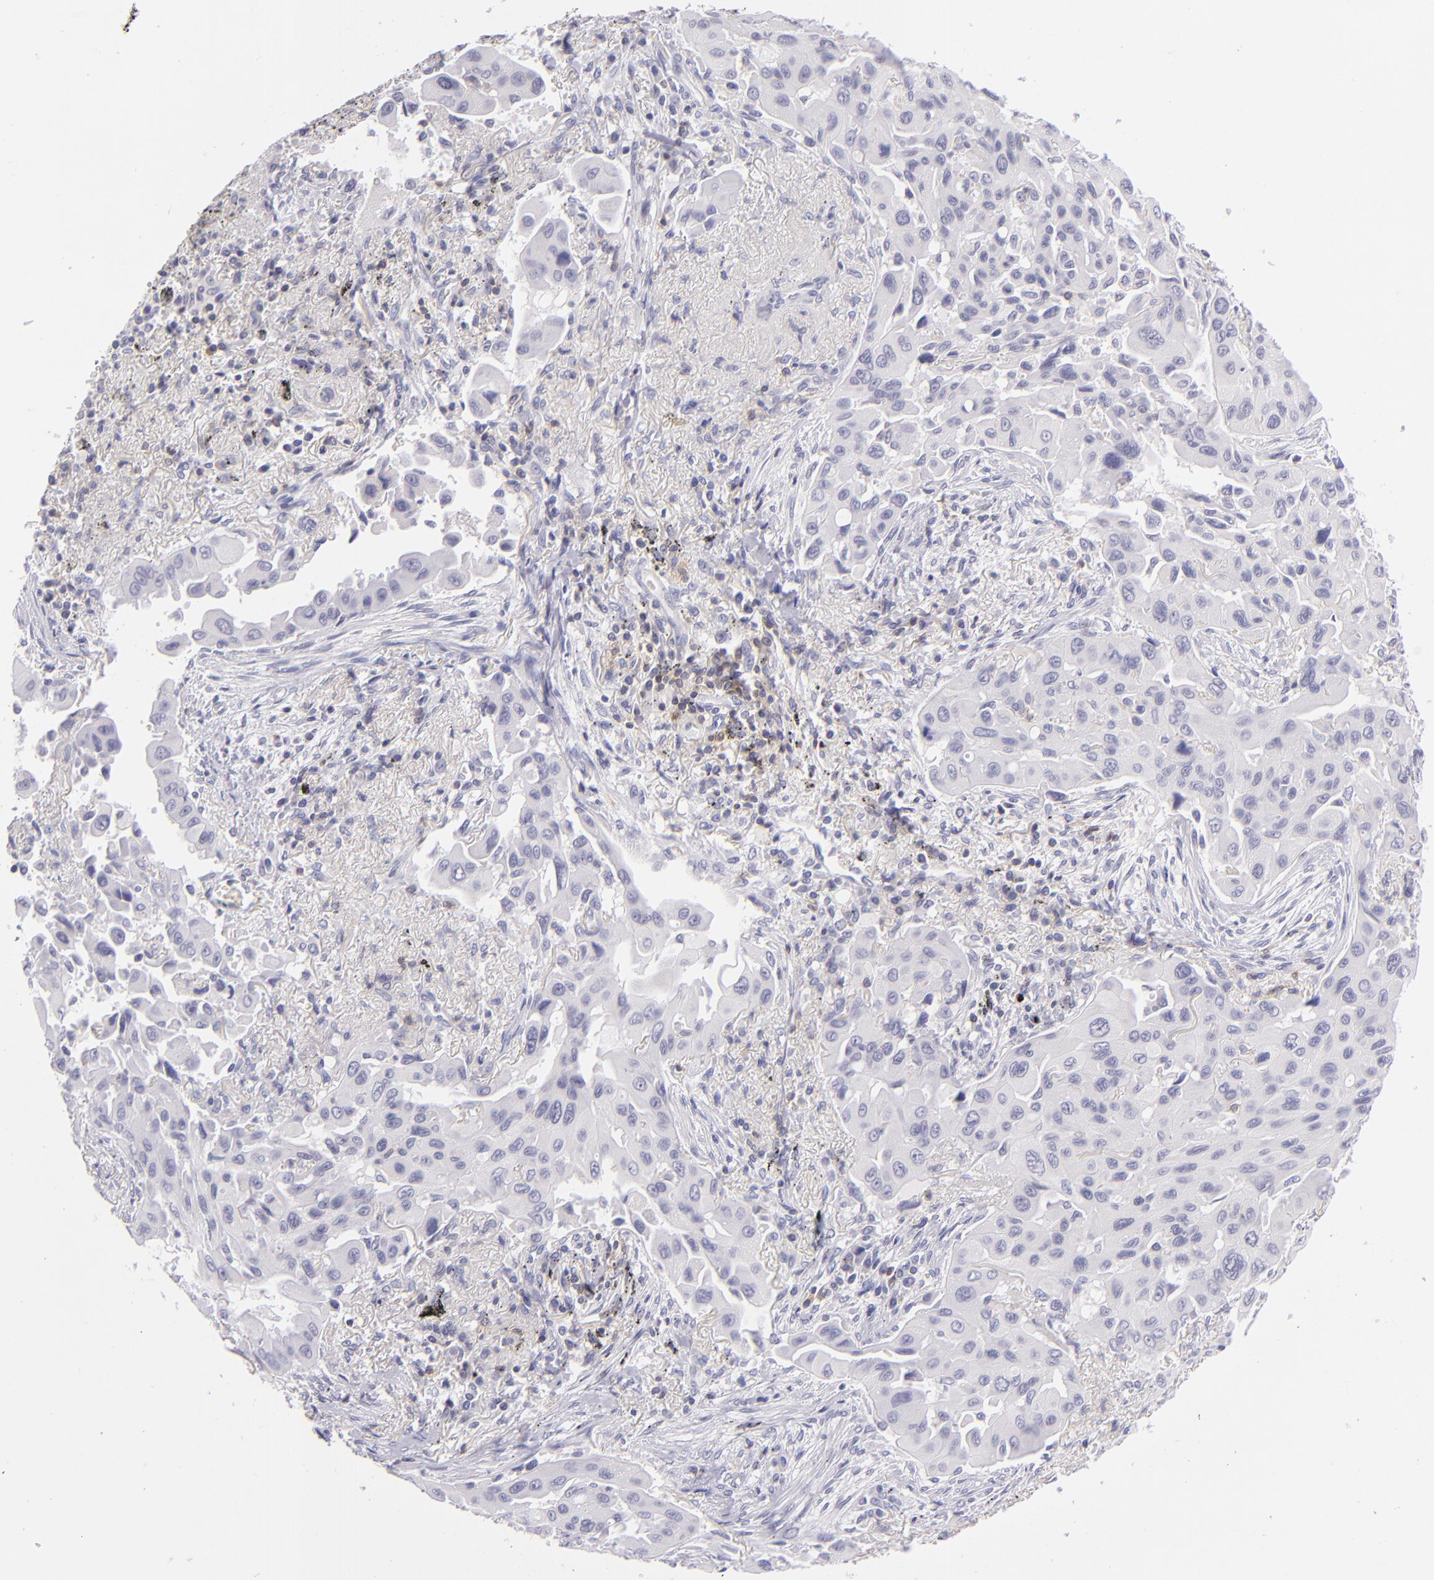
{"staining": {"intensity": "negative", "quantity": "none", "location": "none"}, "tissue": "lung cancer", "cell_type": "Tumor cells", "image_type": "cancer", "snomed": [{"axis": "morphology", "description": "Adenocarcinoma, NOS"}, {"axis": "topography", "description": "Lung"}], "caption": "Lung cancer was stained to show a protein in brown. There is no significant positivity in tumor cells. (Brightfield microscopy of DAB immunohistochemistry at high magnification).", "gene": "CD48", "patient": {"sex": "male", "age": 68}}